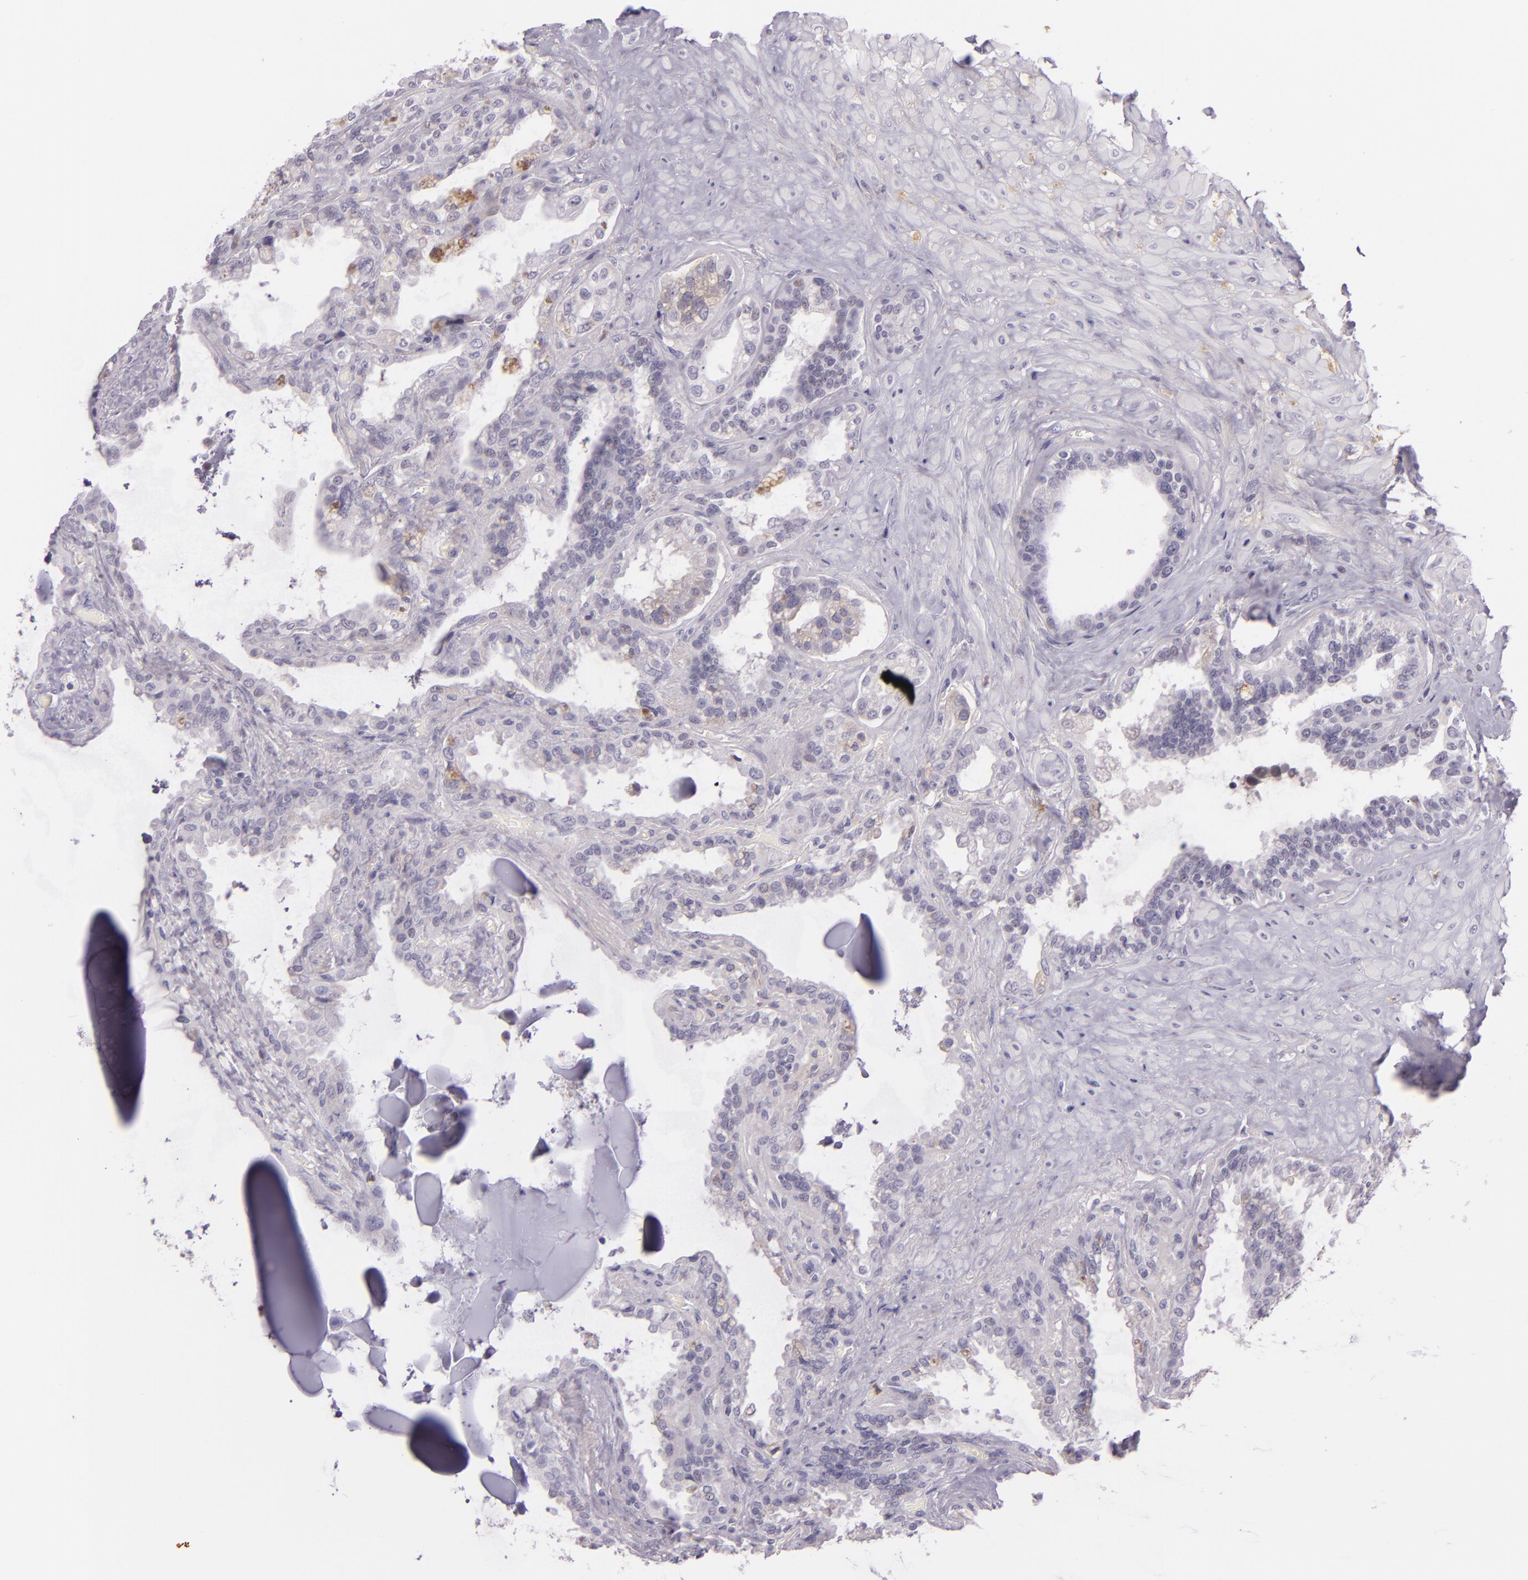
{"staining": {"intensity": "negative", "quantity": "none", "location": "none"}, "tissue": "seminal vesicle", "cell_type": "Glandular cells", "image_type": "normal", "snomed": [{"axis": "morphology", "description": "Normal tissue, NOS"}, {"axis": "morphology", "description": "Inflammation, NOS"}, {"axis": "topography", "description": "Urinary bladder"}, {"axis": "topography", "description": "Prostate"}, {"axis": "topography", "description": "Seminal veicle"}], "caption": "This micrograph is of unremarkable seminal vesicle stained with immunohistochemistry (IHC) to label a protein in brown with the nuclei are counter-stained blue. There is no staining in glandular cells.", "gene": "CHEK2", "patient": {"sex": "male", "age": 82}}